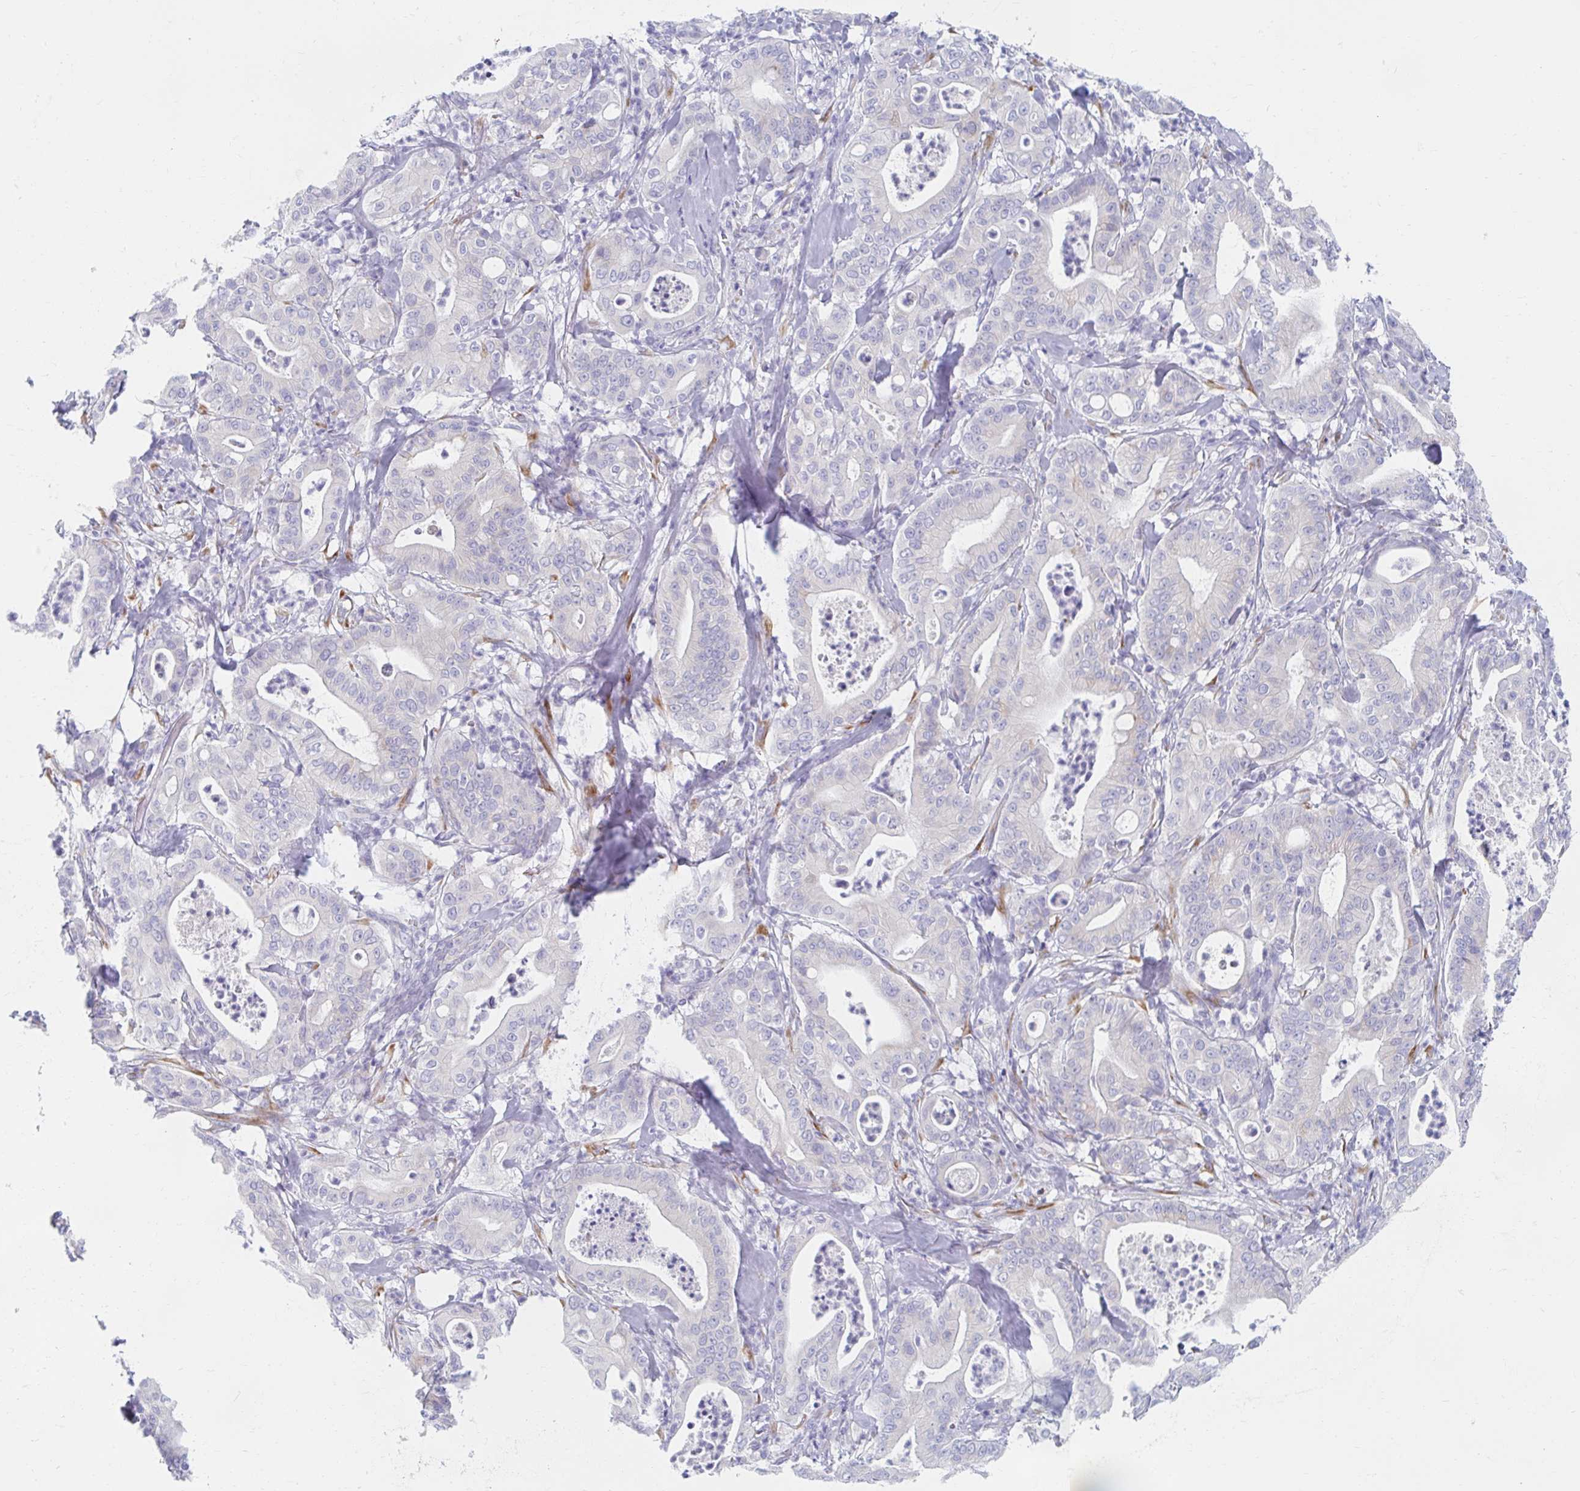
{"staining": {"intensity": "negative", "quantity": "none", "location": "none"}, "tissue": "pancreatic cancer", "cell_type": "Tumor cells", "image_type": "cancer", "snomed": [{"axis": "morphology", "description": "Adenocarcinoma, NOS"}, {"axis": "topography", "description": "Pancreas"}], "caption": "Immunohistochemistry (IHC) of human pancreatic cancer (adenocarcinoma) reveals no positivity in tumor cells.", "gene": "MYLK2", "patient": {"sex": "male", "age": 71}}